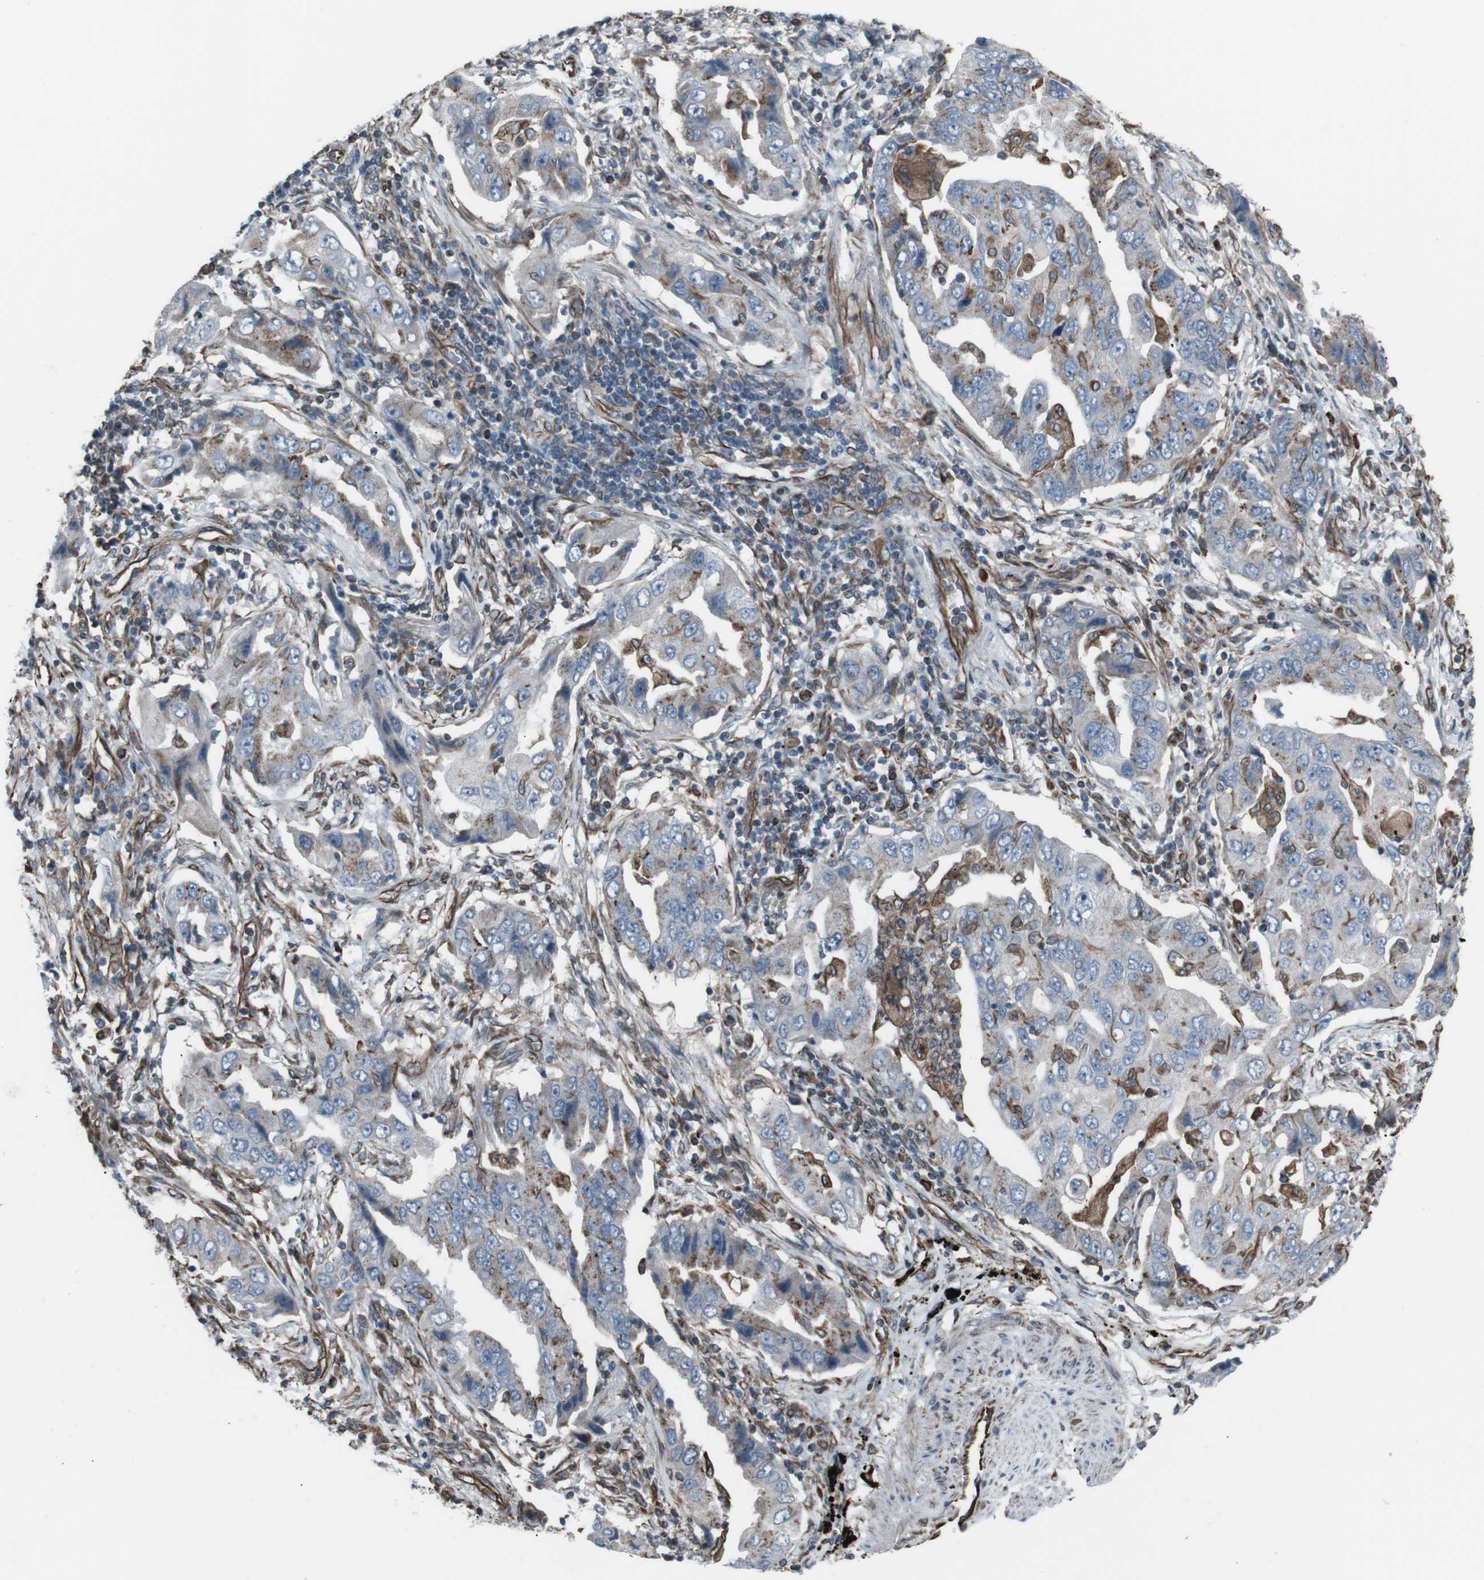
{"staining": {"intensity": "moderate", "quantity": "<25%", "location": "cytoplasmic/membranous"}, "tissue": "lung cancer", "cell_type": "Tumor cells", "image_type": "cancer", "snomed": [{"axis": "morphology", "description": "Adenocarcinoma, NOS"}, {"axis": "topography", "description": "Lung"}], "caption": "Protein positivity by immunohistochemistry shows moderate cytoplasmic/membranous positivity in about <25% of tumor cells in lung cancer.", "gene": "TMEM141", "patient": {"sex": "female", "age": 65}}